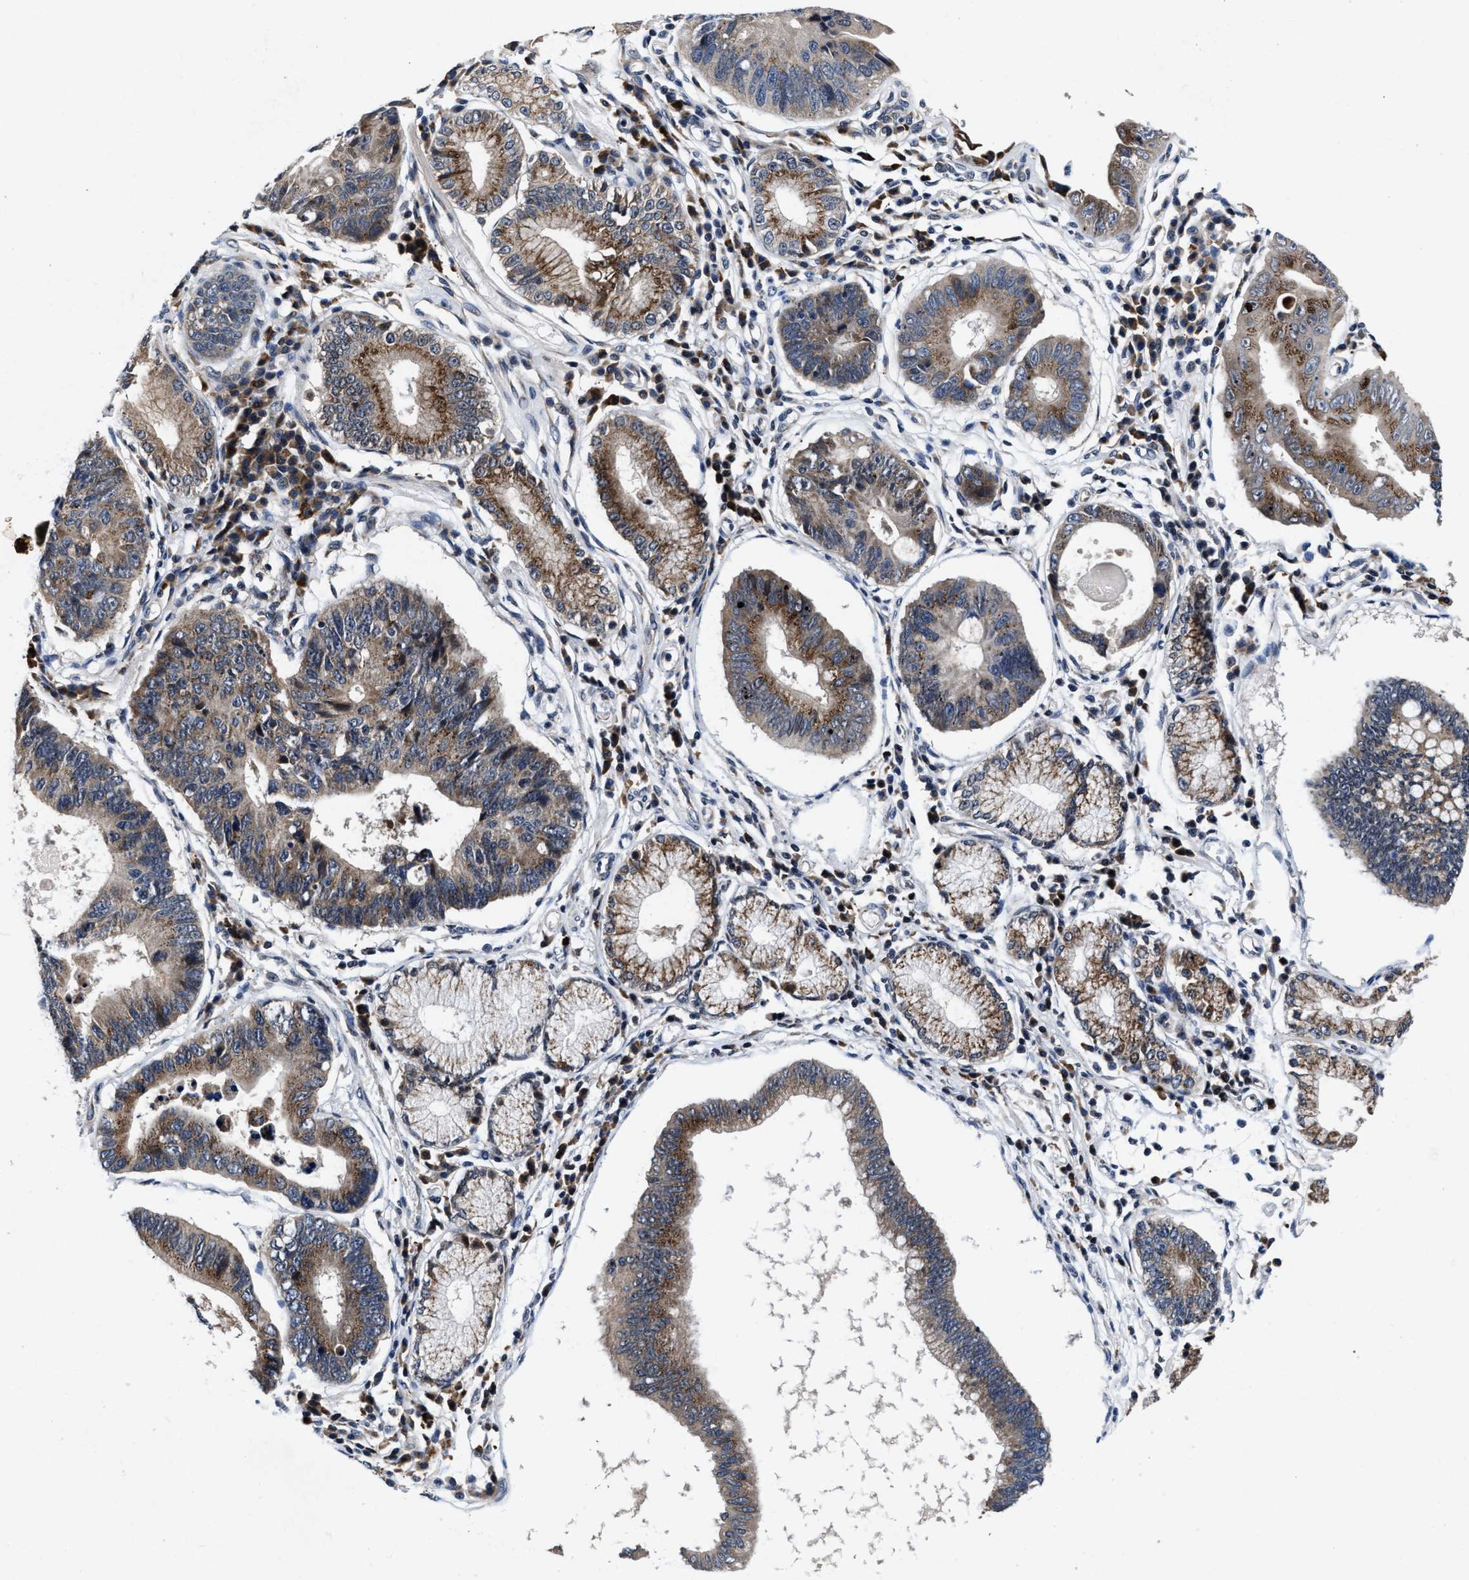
{"staining": {"intensity": "moderate", "quantity": "<25%", "location": "cytoplasmic/membranous"}, "tissue": "stomach cancer", "cell_type": "Tumor cells", "image_type": "cancer", "snomed": [{"axis": "morphology", "description": "Adenocarcinoma, NOS"}, {"axis": "topography", "description": "Stomach"}], "caption": "Stomach cancer stained with IHC demonstrates moderate cytoplasmic/membranous positivity in about <25% of tumor cells.", "gene": "TMEM53", "patient": {"sex": "male", "age": 59}}